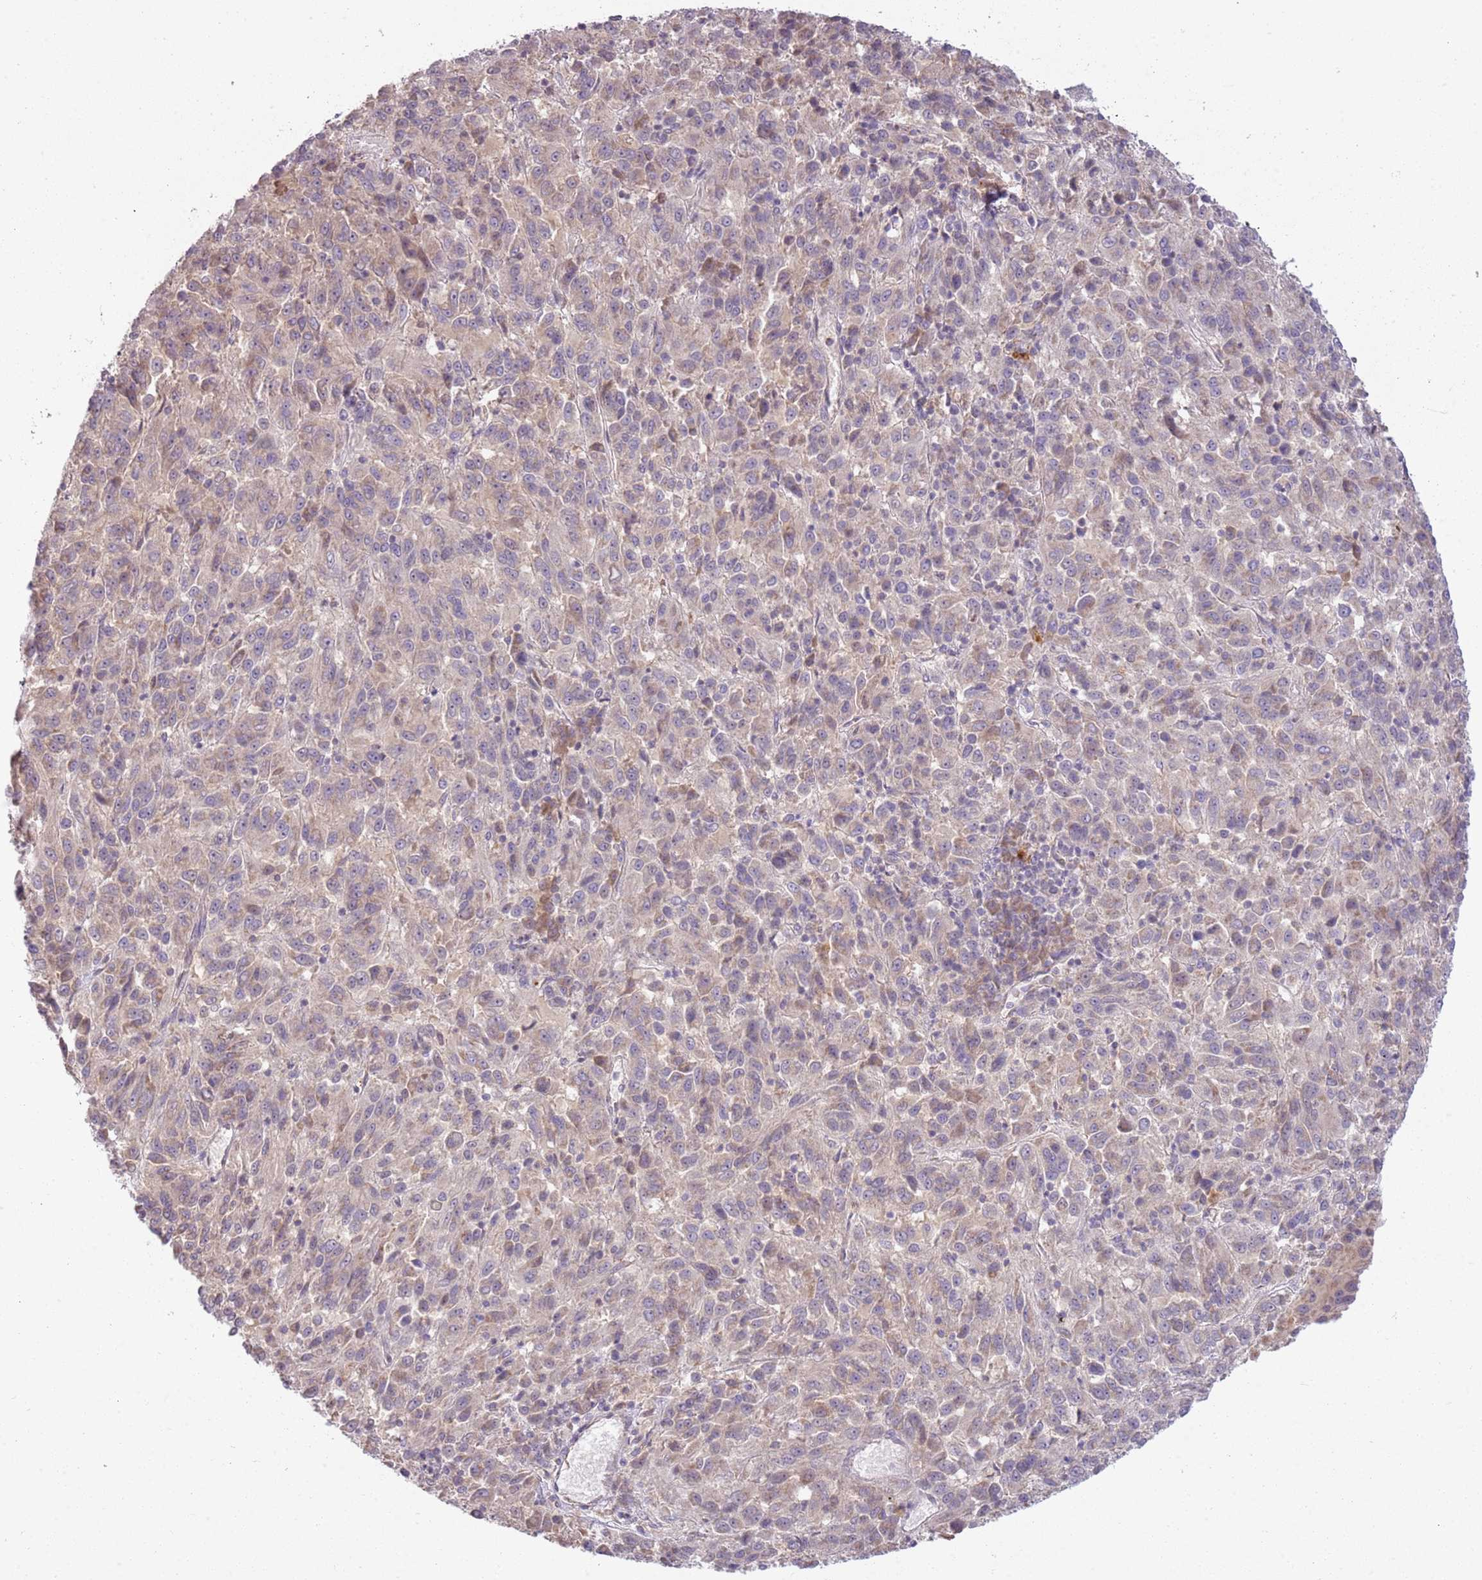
{"staining": {"intensity": "negative", "quantity": "none", "location": "none"}, "tissue": "melanoma", "cell_type": "Tumor cells", "image_type": "cancer", "snomed": [{"axis": "morphology", "description": "Malignant melanoma, Metastatic site"}, {"axis": "topography", "description": "Lung"}], "caption": "This is a micrograph of immunohistochemistry staining of malignant melanoma (metastatic site), which shows no expression in tumor cells.", "gene": "SKOR2", "patient": {"sex": "male", "age": 64}}